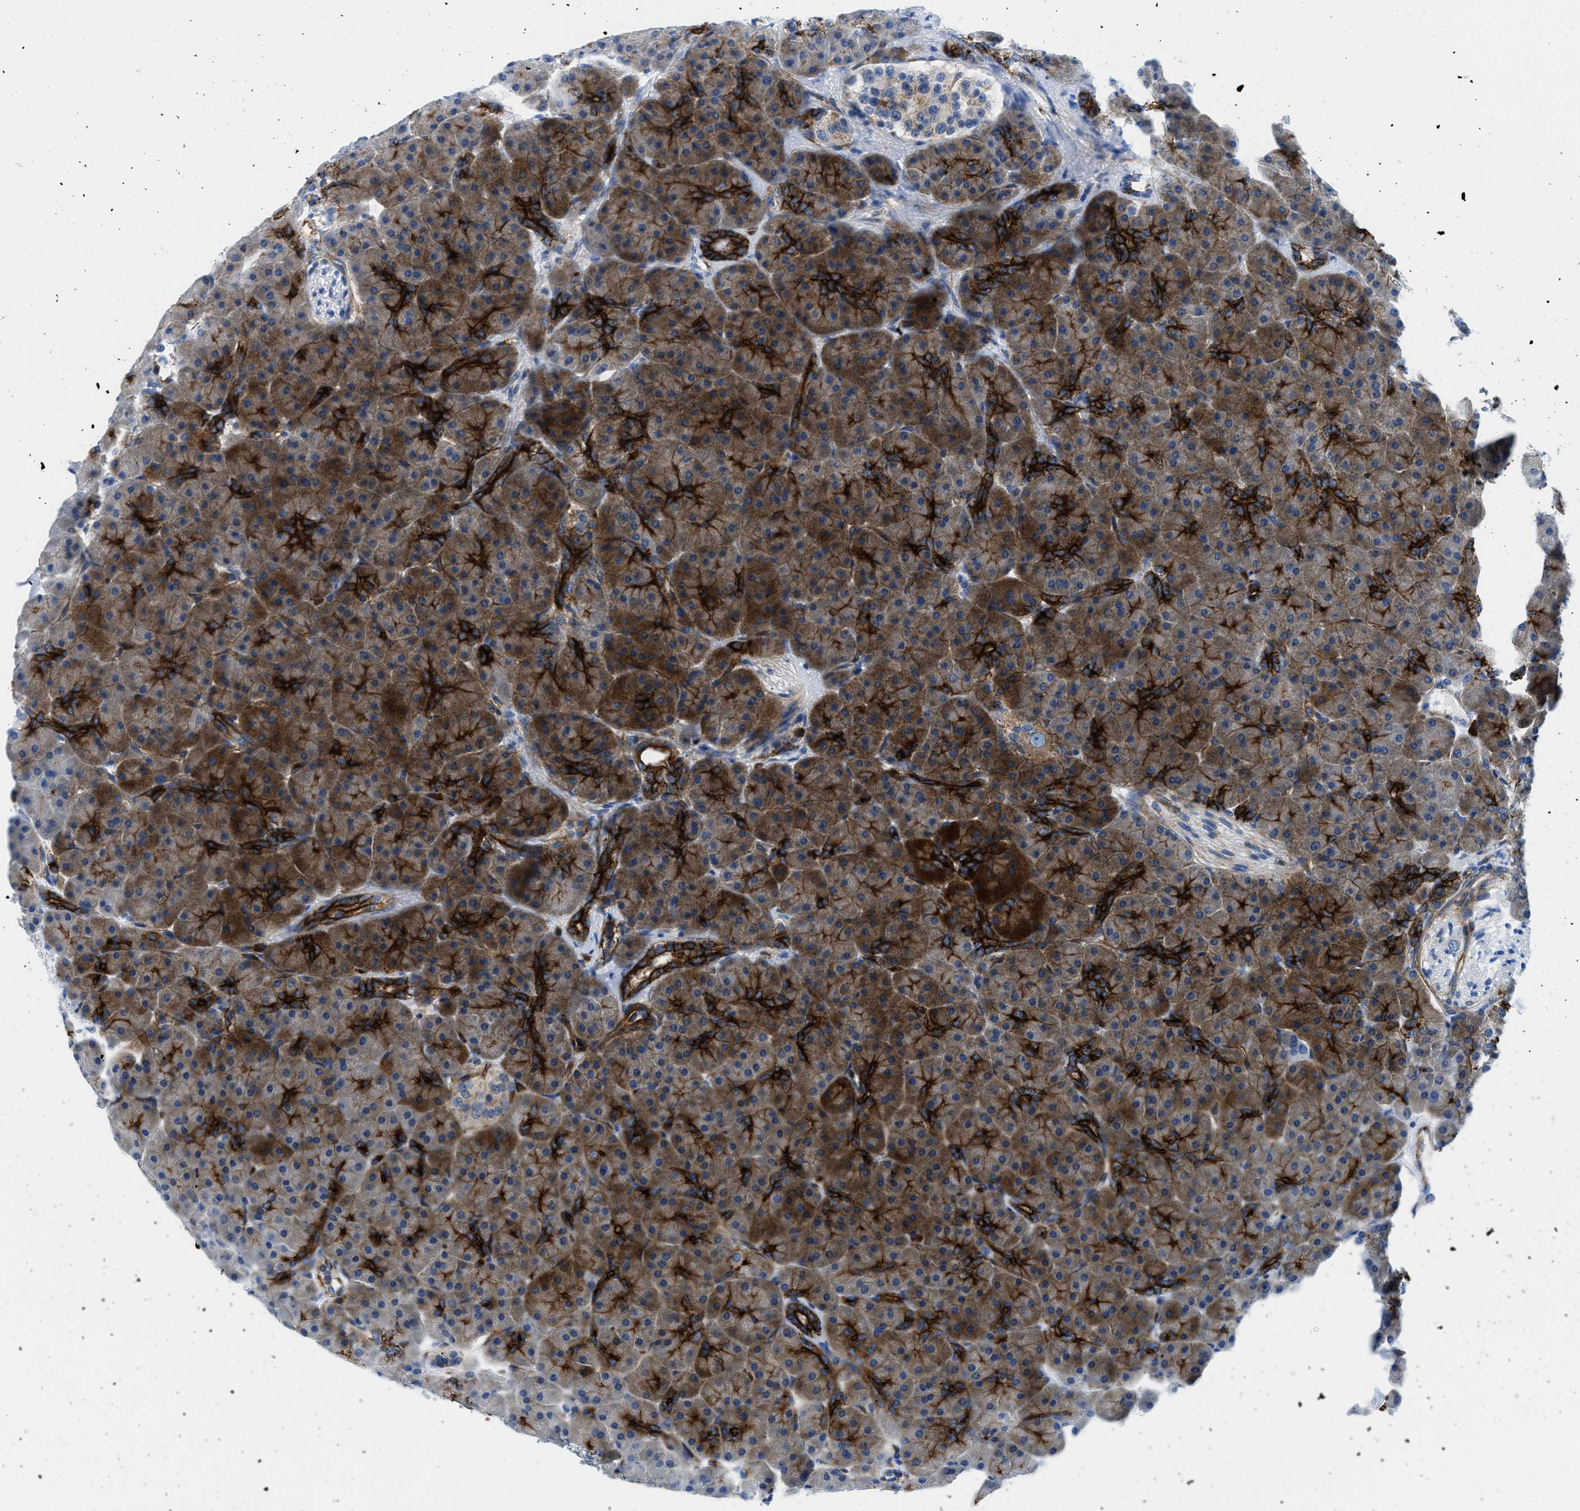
{"staining": {"intensity": "strong", "quantity": ">75%", "location": "cytoplasmic/membranous"}, "tissue": "pancreas", "cell_type": "Exocrine glandular cells", "image_type": "normal", "snomed": [{"axis": "morphology", "description": "Normal tissue, NOS"}, {"axis": "topography", "description": "Pancreas"}], "caption": "Immunohistochemistry micrograph of normal pancreas: pancreas stained using IHC displays high levels of strong protein expression localized specifically in the cytoplasmic/membranous of exocrine glandular cells, appearing as a cytoplasmic/membranous brown color.", "gene": "CUTA", "patient": {"sex": "male", "age": 66}}